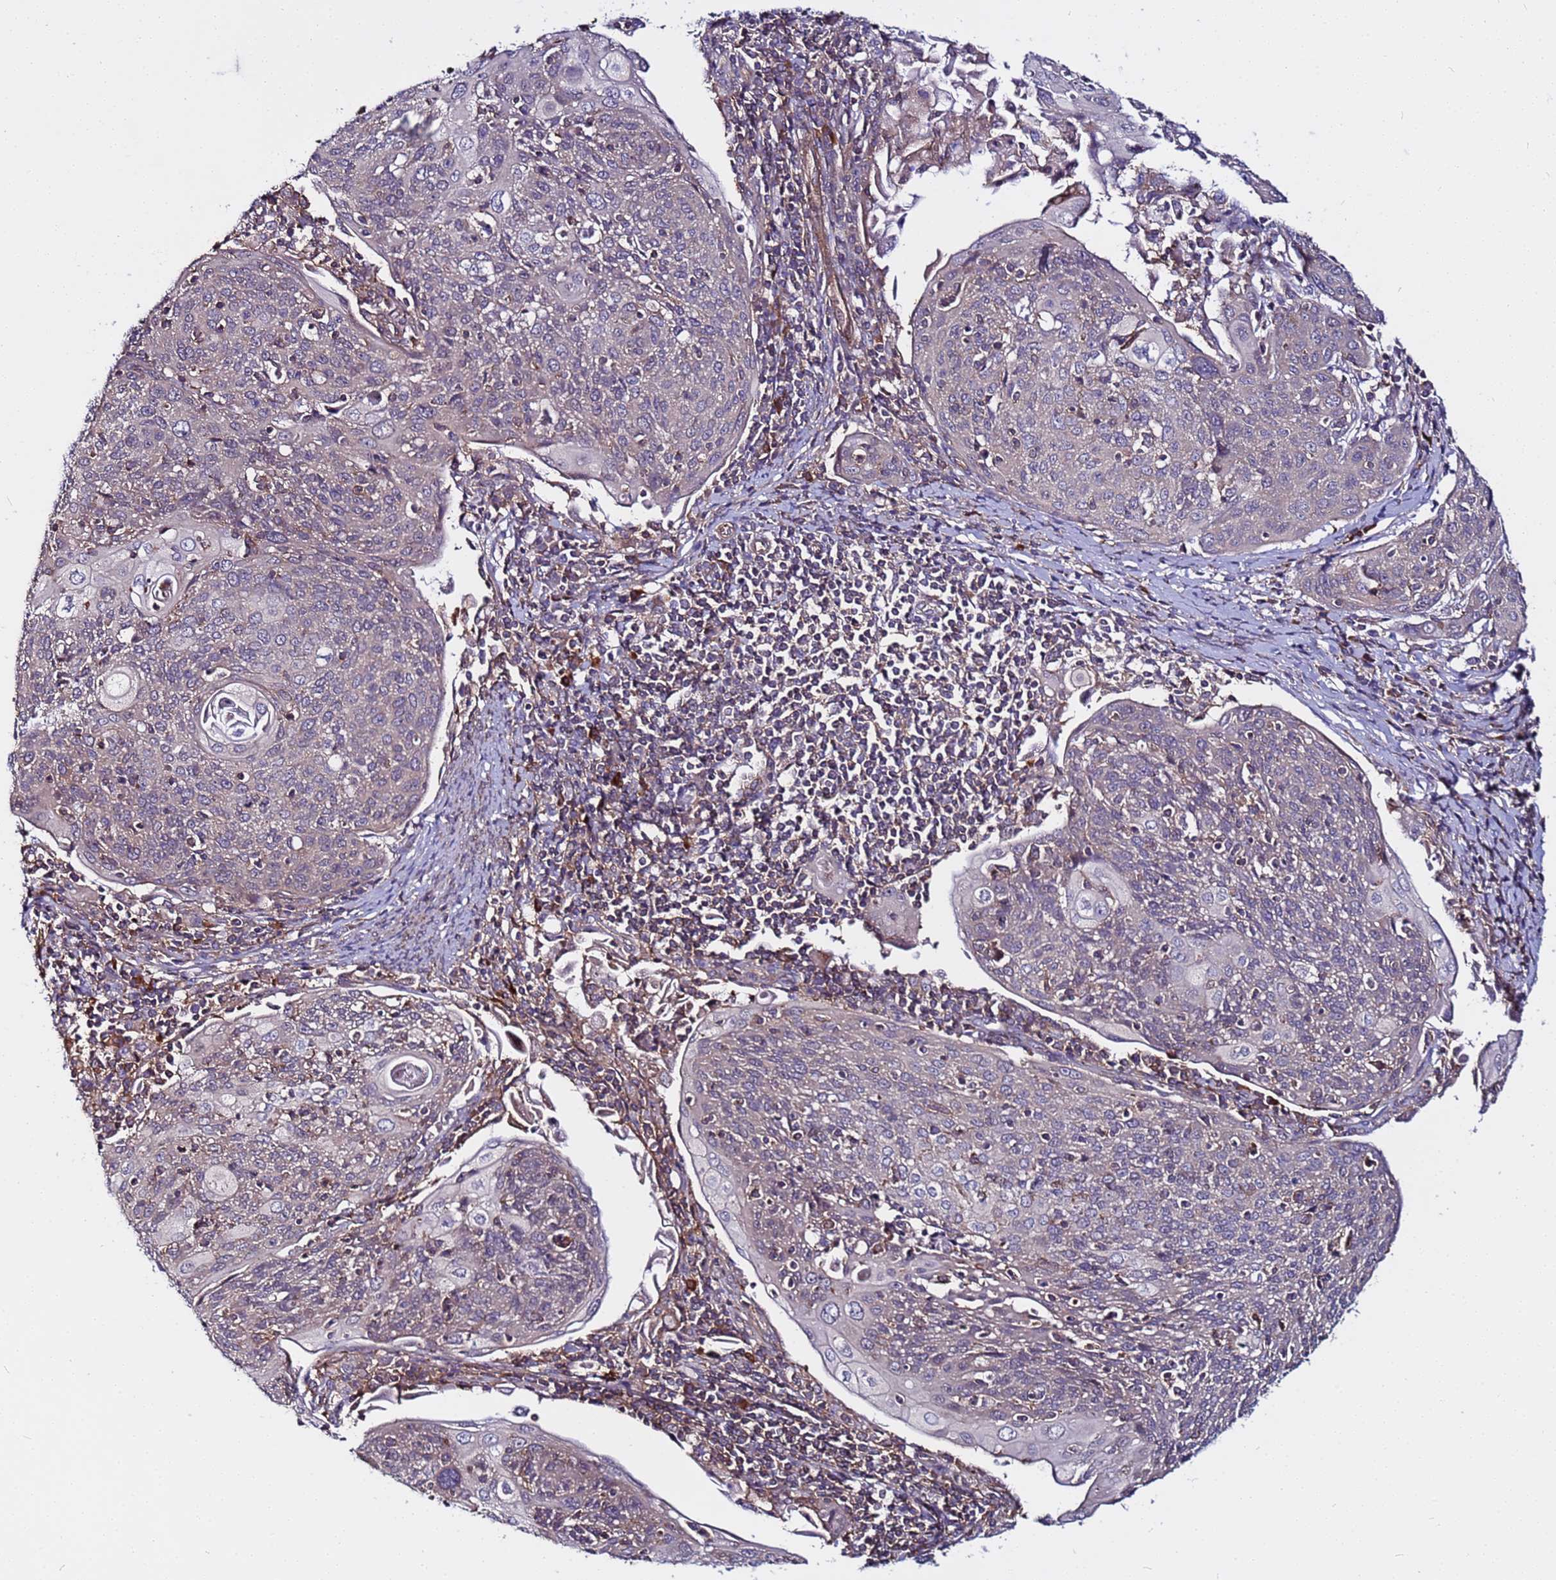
{"staining": {"intensity": "weak", "quantity": "<25%", "location": "cytoplasmic/membranous"}, "tissue": "cervical cancer", "cell_type": "Tumor cells", "image_type": "cancer", "snomed": [{"axis": "morphology", "description": "Squamous cell carcinoma, NOS"}, {"axis": "topography", "description": "Cervix"}], "caption": "A high-resolution histopathology image shows immunohistochemistry (IHC) staining of cervical cancer (squamous cell carcinoma), which demonstrates no significant expression in tumor cells.", "gene": "STK38", "patient": {"sex": "female", "age": 67}}